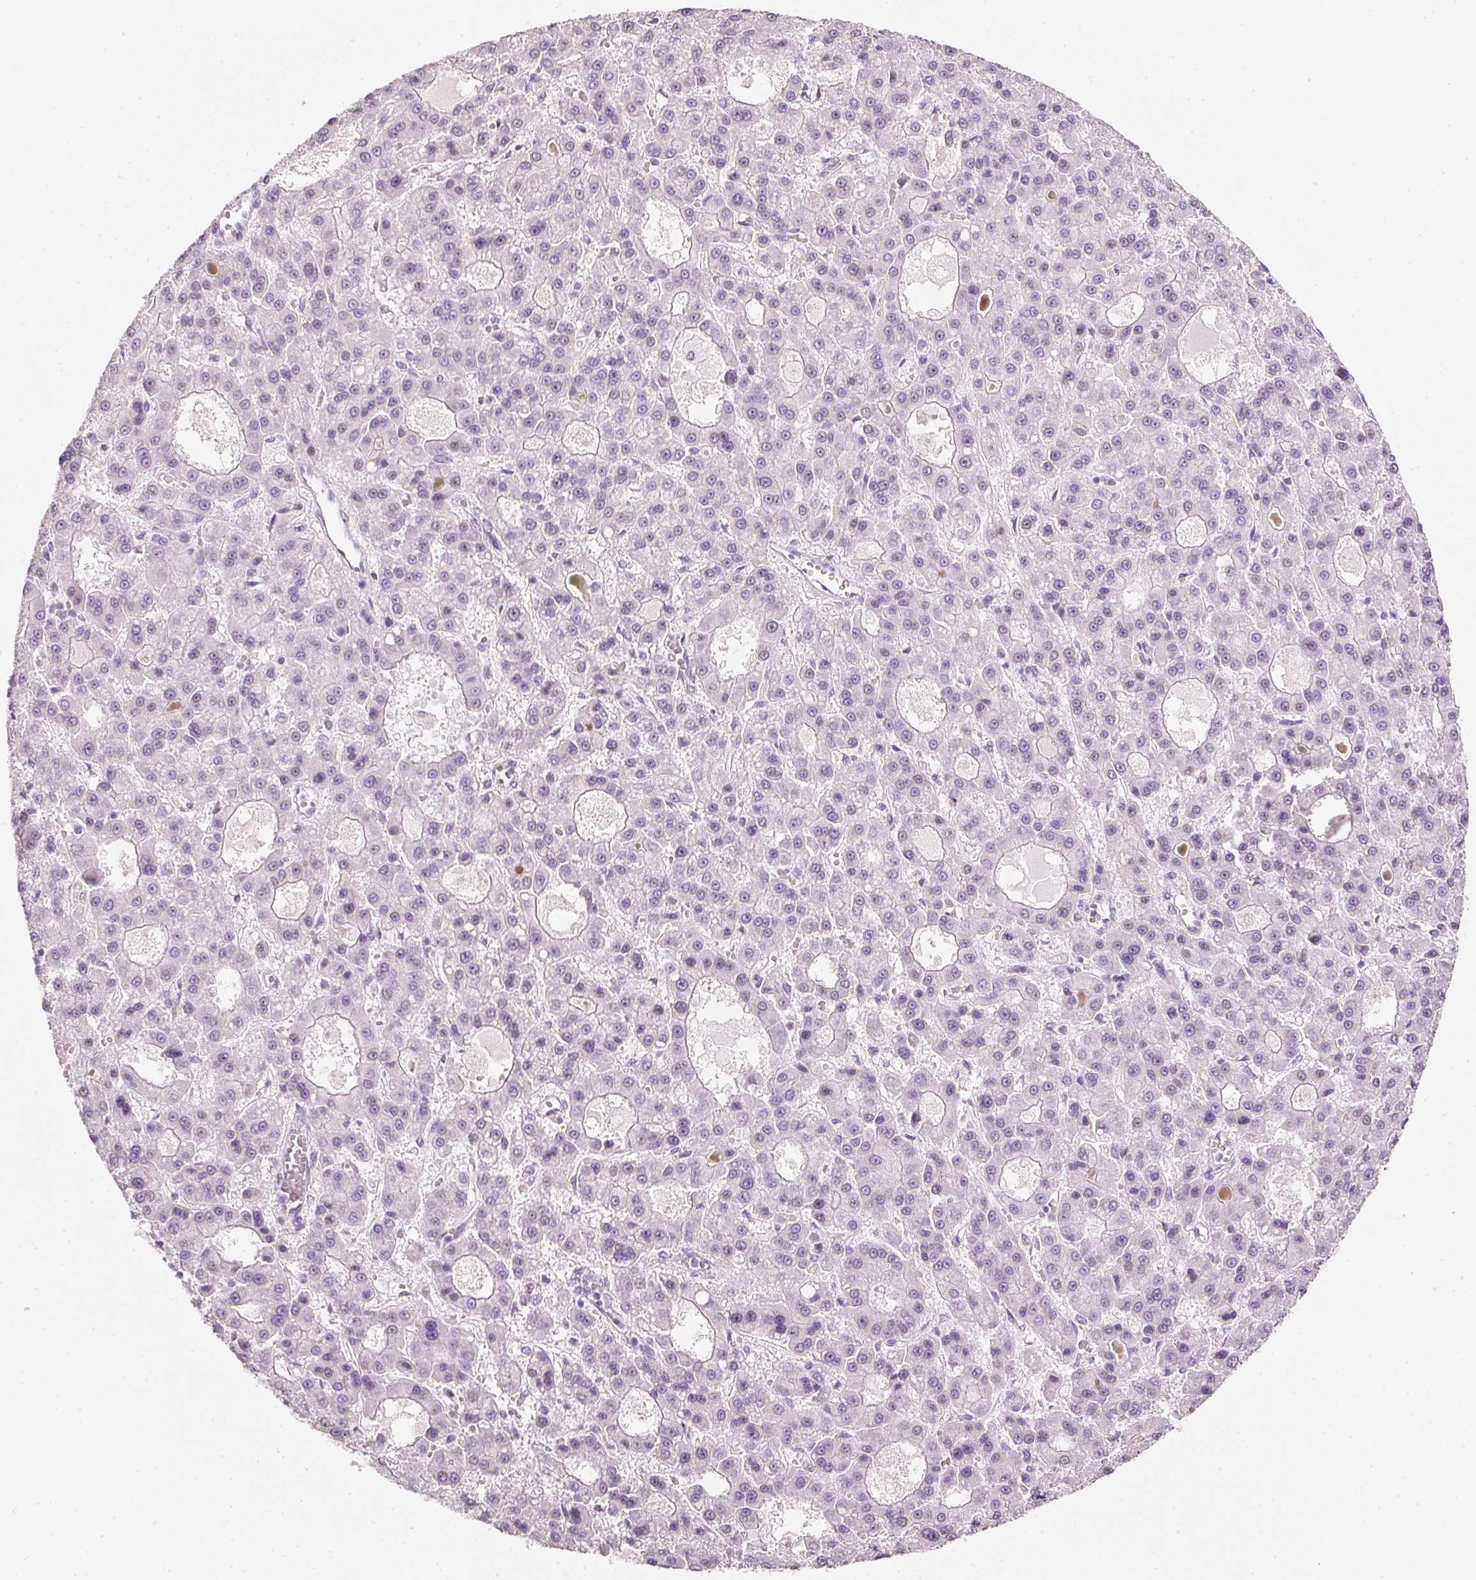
{"staining": {"intensity": "negative", "quantity": "none", "location": "none"}, "tissue": "liver cancer", "cell_type": "Tumor cells", "image_type": "cancer", "snomed": [{"axis": "morphology", "description": "Carcinoma, Hepatocellular, NOS"}, {"axis": "topography", "description": "Liver"}], "caption": "Tumor cells show no significant protein positivity in liver cancer (hepatocellular carcinoma). The staining was performed using DAB (3,3'-diaminobenzidine) to visualize the protein expression in brown, while the nuclei were stained in blue with hematoxylin (Magnification: 20x).", "gene": "PDXDC1", "patient": {"sex": "male", "age": 70}}